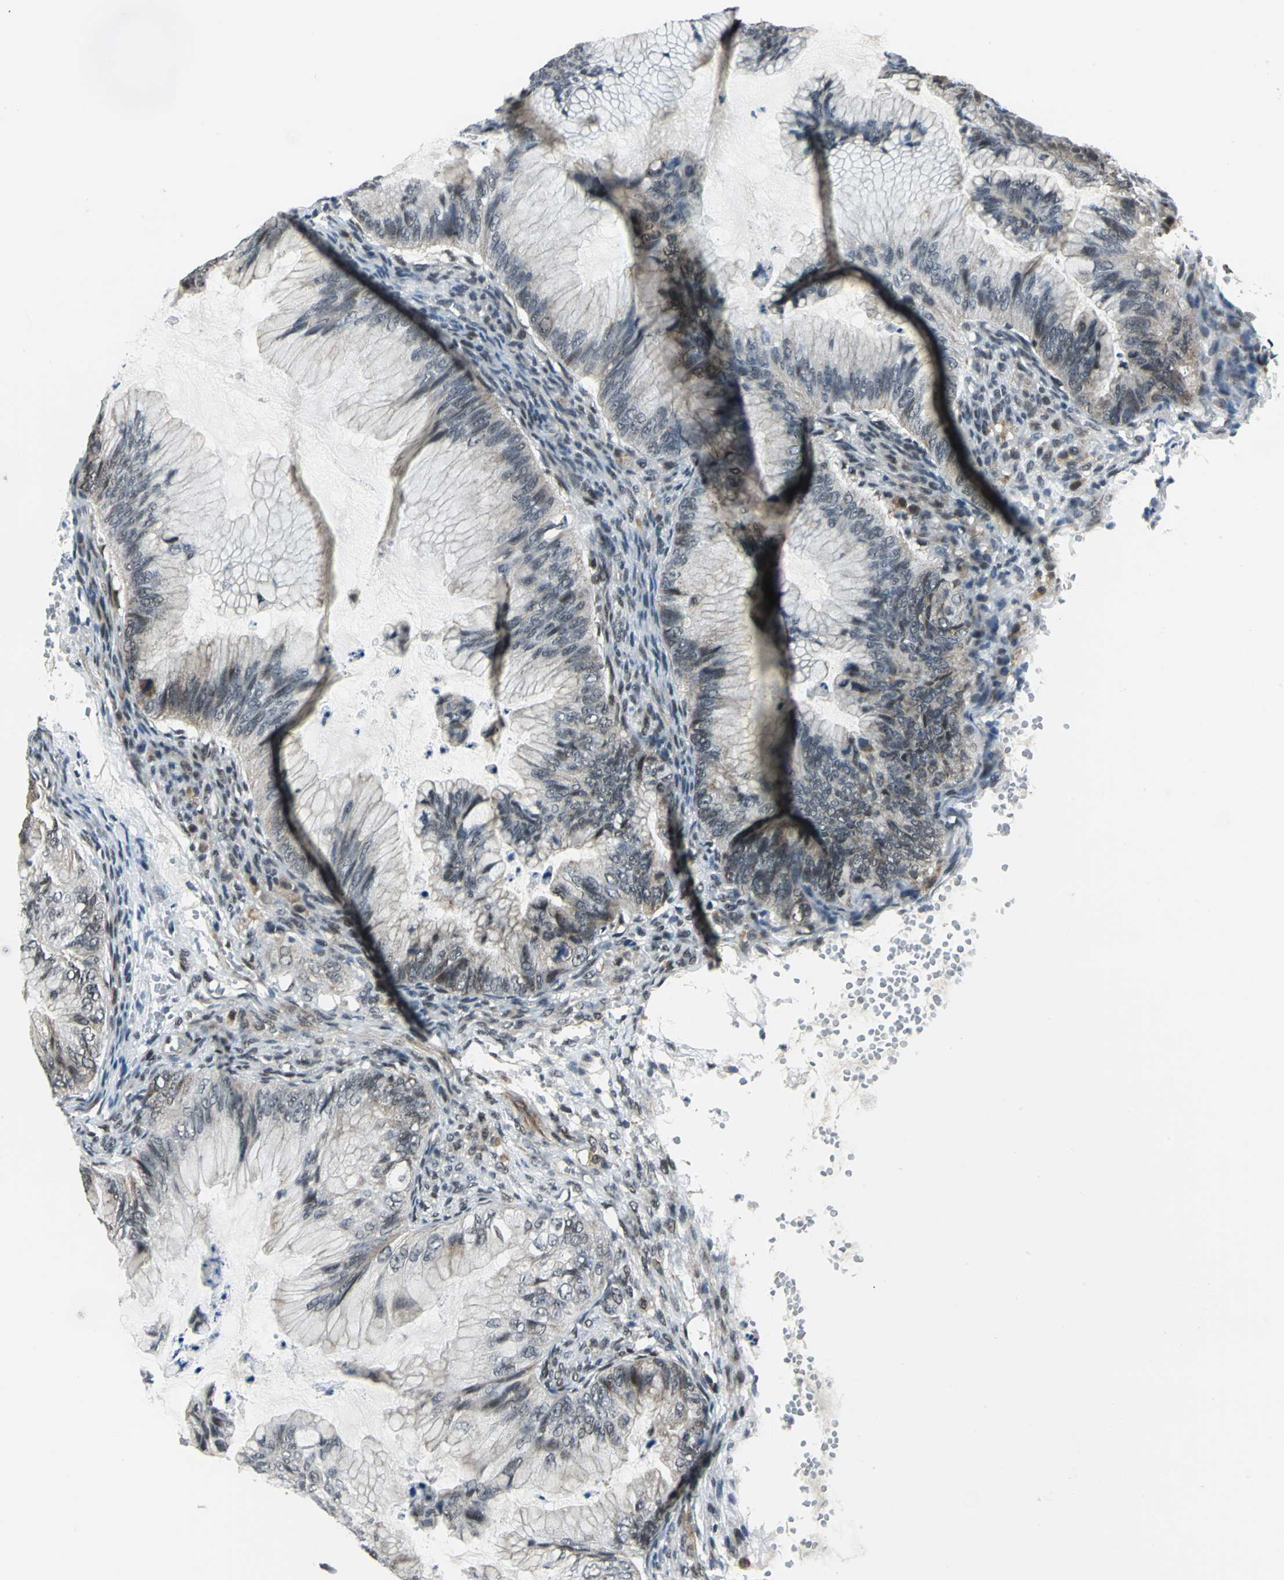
{"staining": {"intensity": "weak", "quantity": "25%-75%", "location": "cytoplasmic/membranous"}, "tissue": "ovarian cancer", "cell_type": "Tumor cells", "image_type": "cancer", "snomed": [{"axis": "morphology", "description": "Cystadenocarcinoma, mucinous, NOS"}, {"axis": "topography", "description": "Ovary"}], "caption": "IHC of ovarian cancer displays low levels of weak cytoplasmic/membranous staining in about 25%-75% of tumor cells.", "gene": "MTA1", "patient": {"sex": "female", "age": 36}}